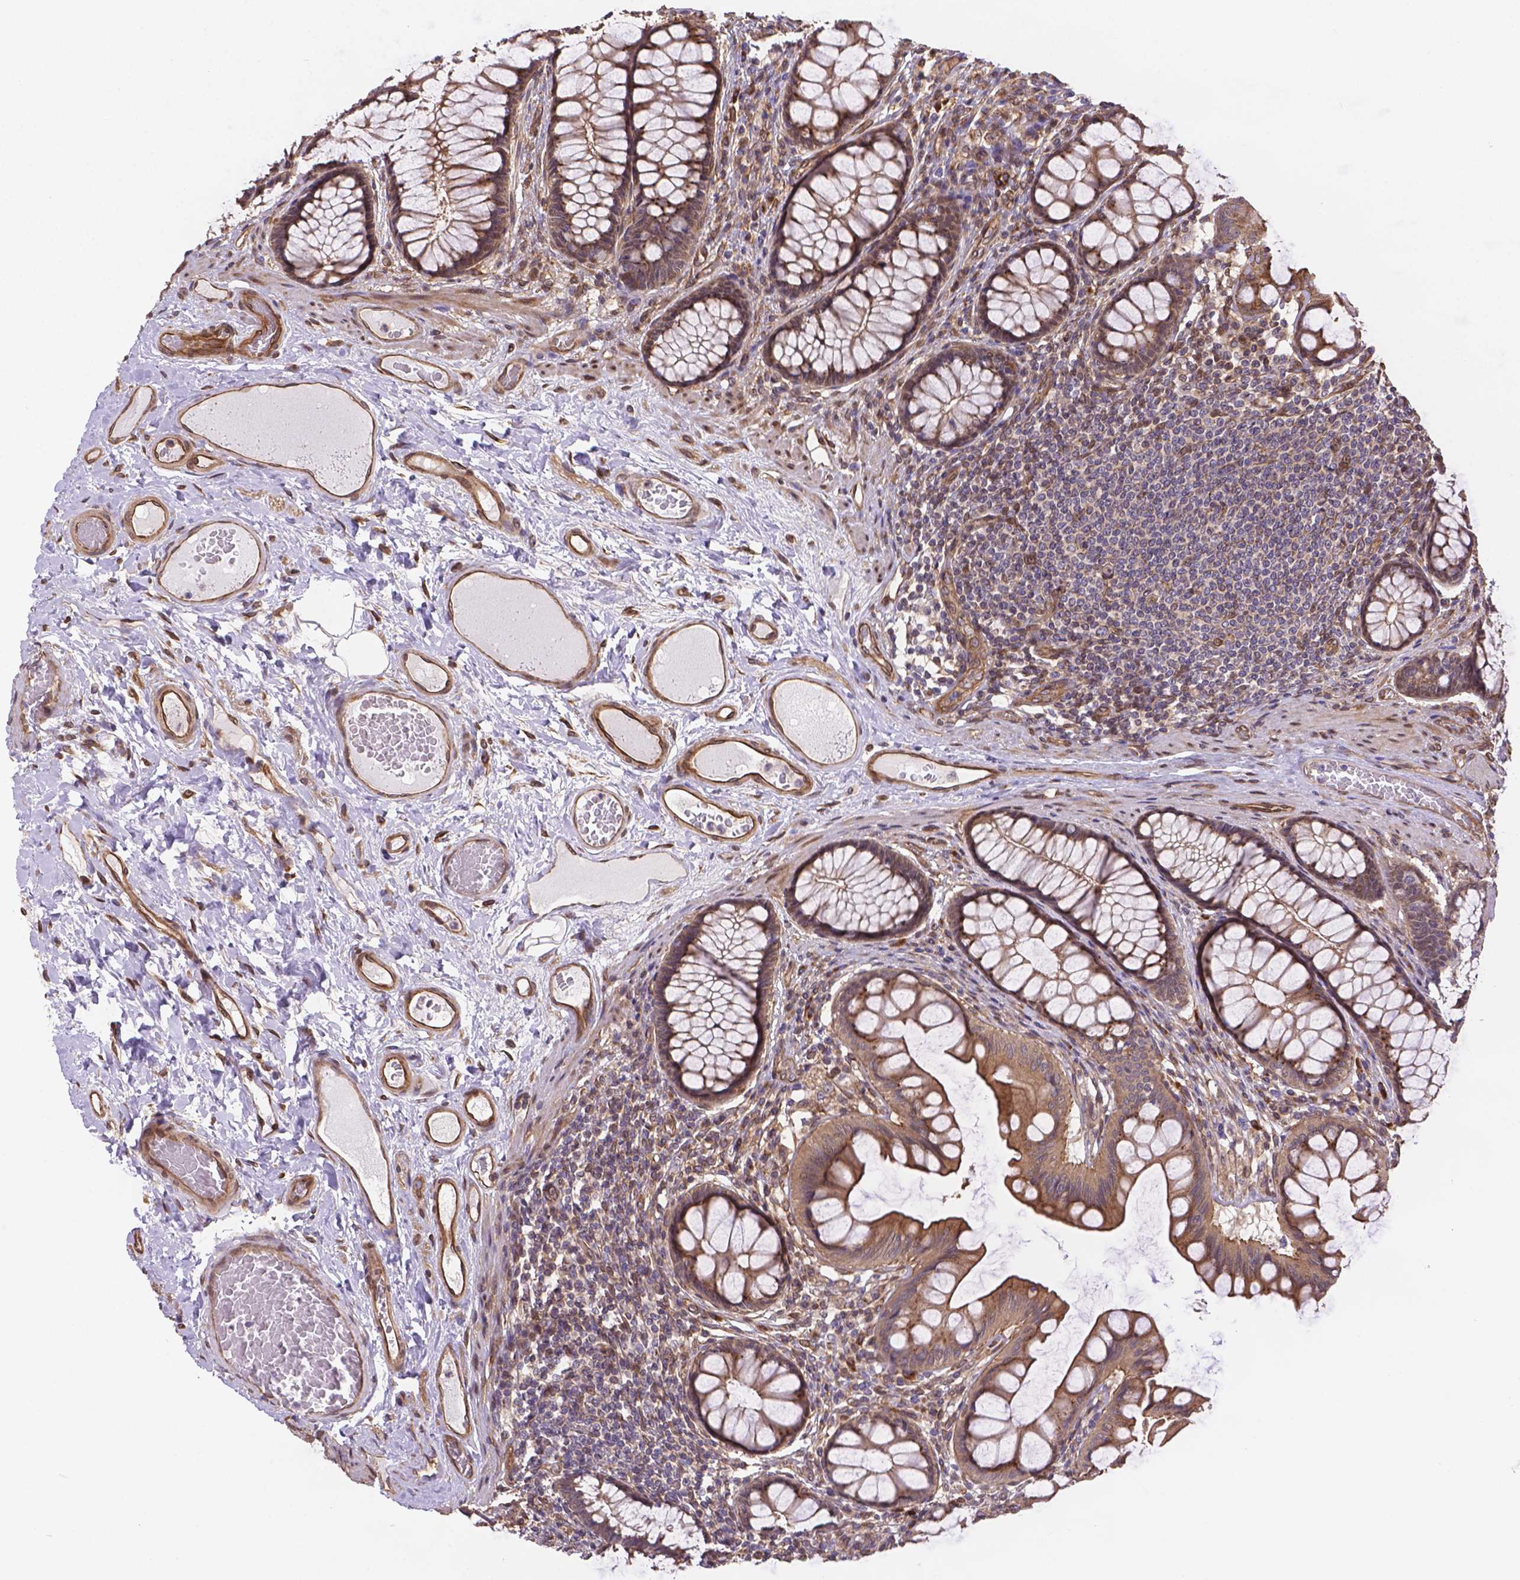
{"staining": {"intensity": "moderate", "quantity": ">75%", "location": "cytoplasmic/membranous"}, "tissue": "colon", "cell_type": "Endothelial cells", "image_type": "normal", "snomed": [{"axis": "morphology", "description": "Normal tissue, NOS"}, {"axis": "topography", "description": "Colon"}], "caption": "Immunohistochemistry (IHC) (DAB (3,3'-diaminobenzidine)) staining of benign human colon shows moderate cytoplasmic/membranous protein expression in approximately >75% of endothelial cells.", "gene": "YAP1", "patient": {"sex": "female", "age": 65}}